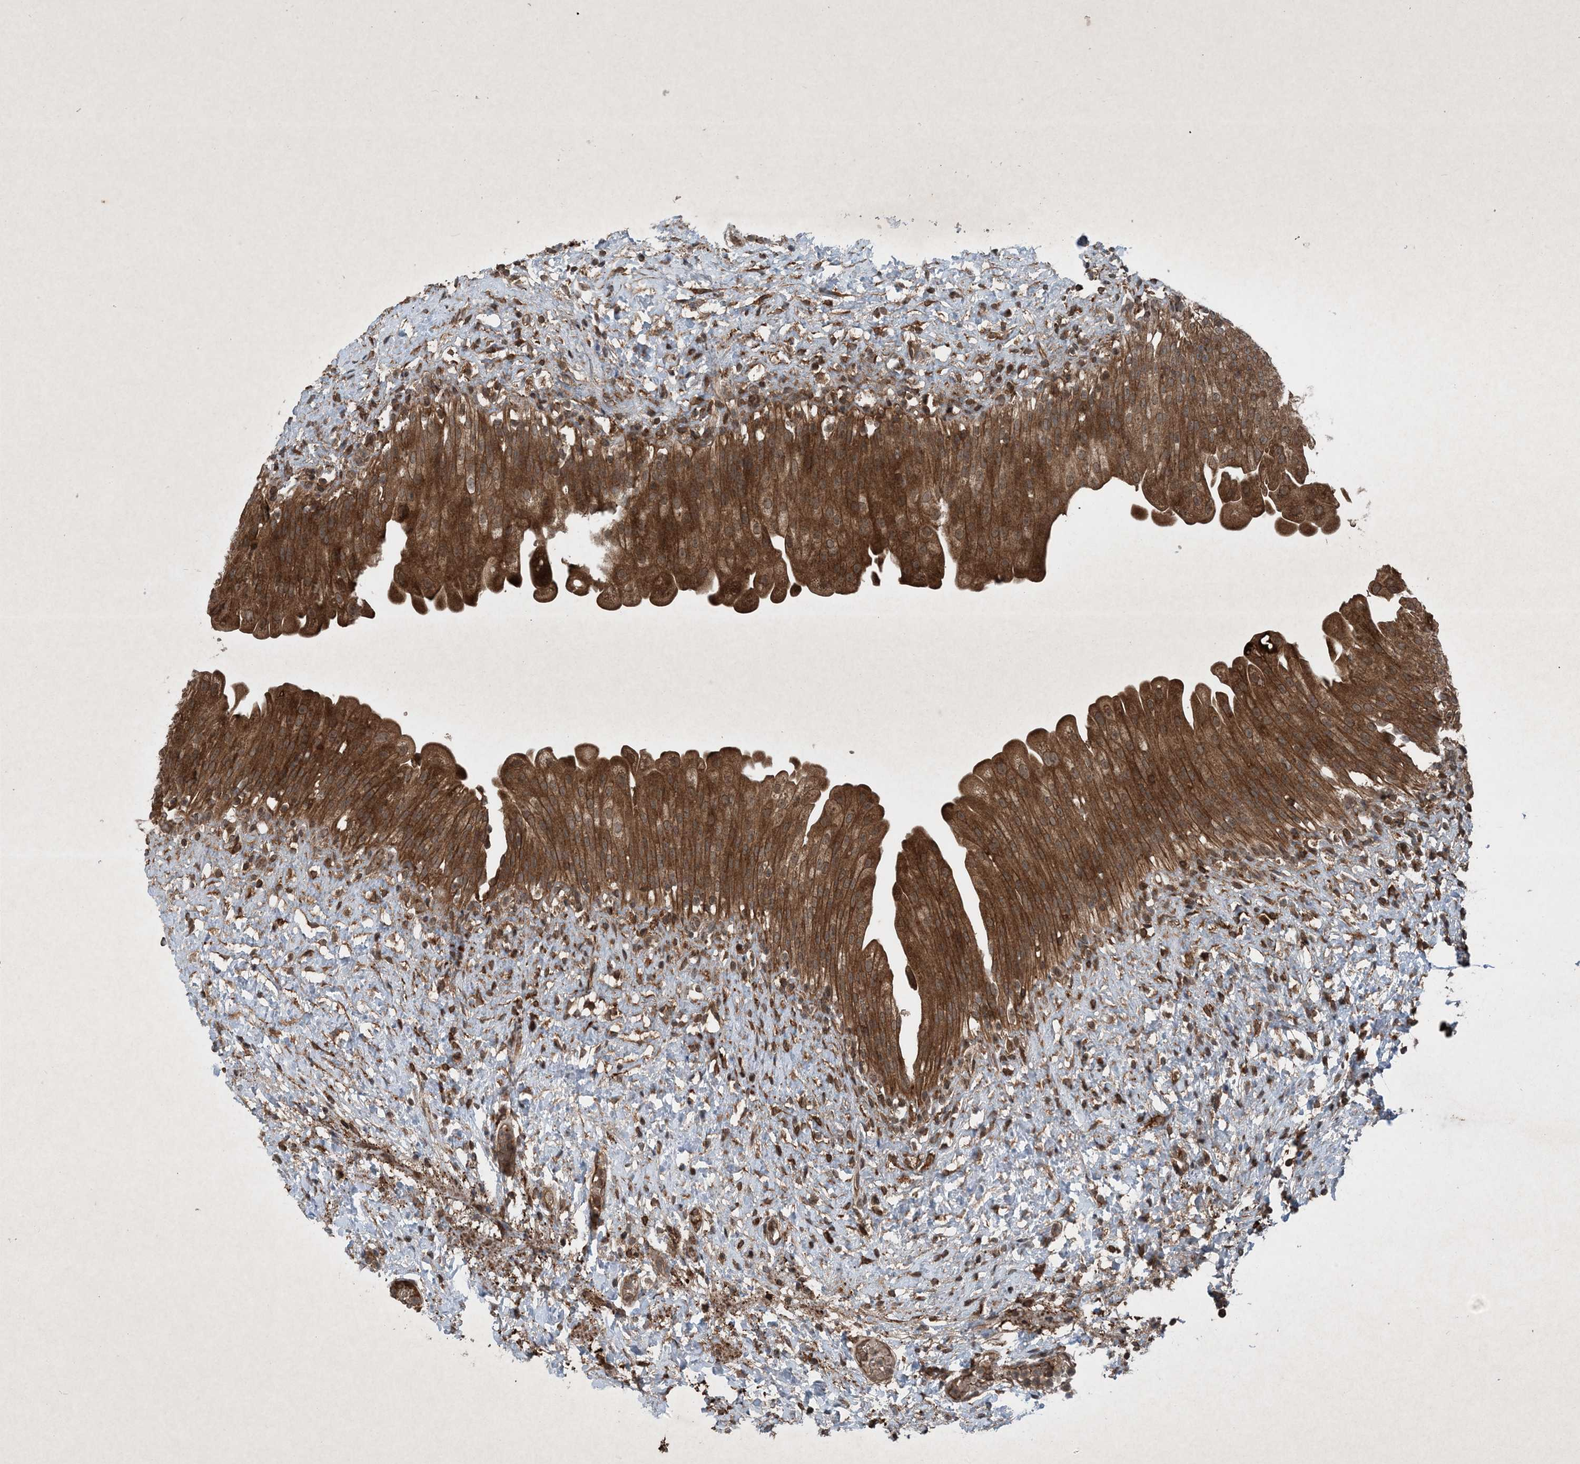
{"staining": {"intensity": "strong", "quantity": ">75%", "location": "cytoplasmic/membranous"}, "tissue": "urinary bladder", "cell_type": "Urothelial cells", "image_type": "normal", "snomed": [{"axis": "morphology", "description": "Normal tissue, NOS"}, {"axis": "topography", "description": "Urinary bladder"}], "caption": "The photomicrograph reveals immunohistochemical staining of normal urinary bladder. There is strong cytoplasmic/membranous staining is present in approximately >75% of urothelial cells.", "gene": "GNG5", "patient": {"sex": "female", "age": 27}}